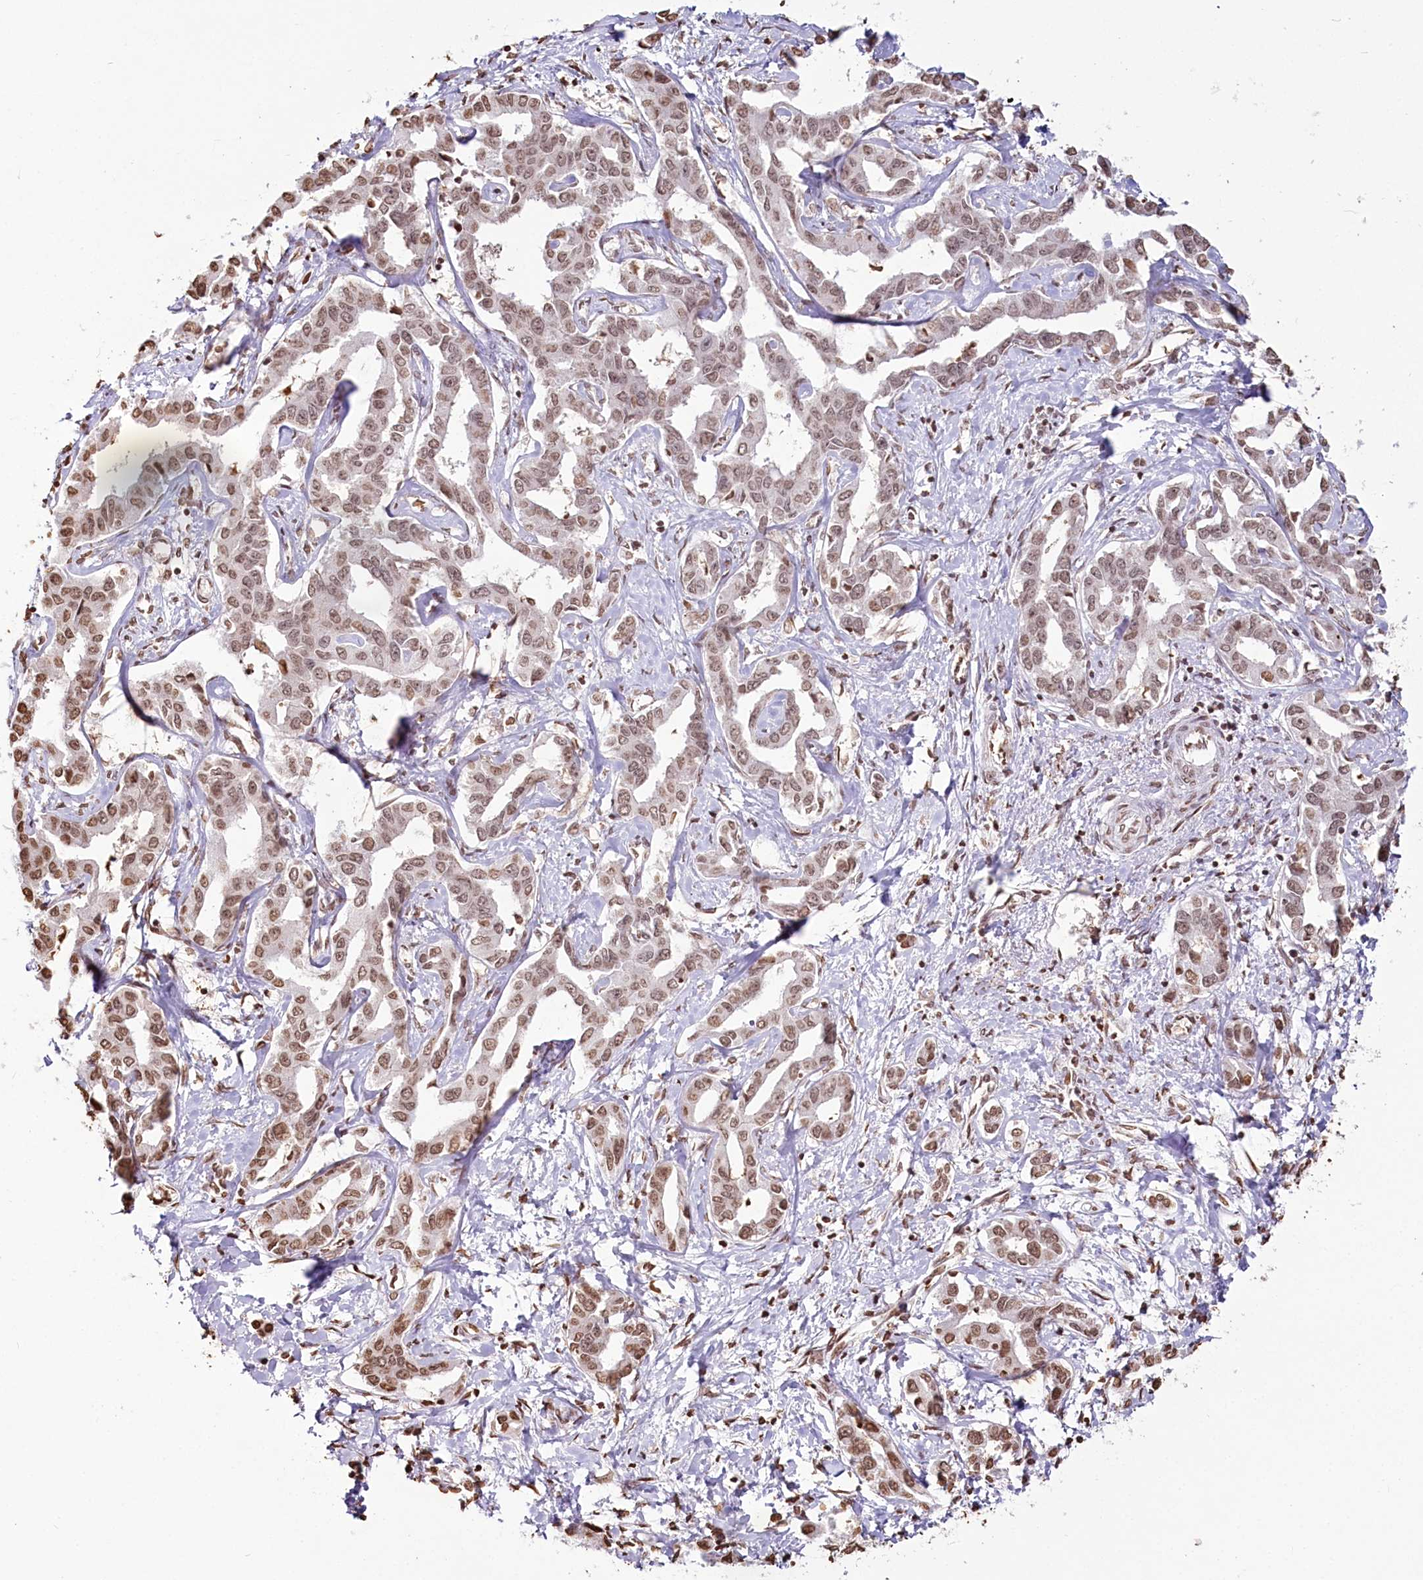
{"staining": {"intensity": "moderate", "quantity": ">75%", "location": "nuclear"}, "tissue": "liver cancer", "cell_type": "Tumor cells", "image_type": "cancer", "snomed": [{"axis": "morphology", "description": "Cholangiocarcinoma"}, {"axis": "topography", "description": "Liver"}], "caption": "Immunohistochemistry (IHC) (DAB (3,3'-diaminobenzidine)) staining of human liver cancer displays moderate nuclear protein expression in approximately >75% of tumor cells.", "gene": "FAM13A", "patient": {"sex": "male", "age": 59}}